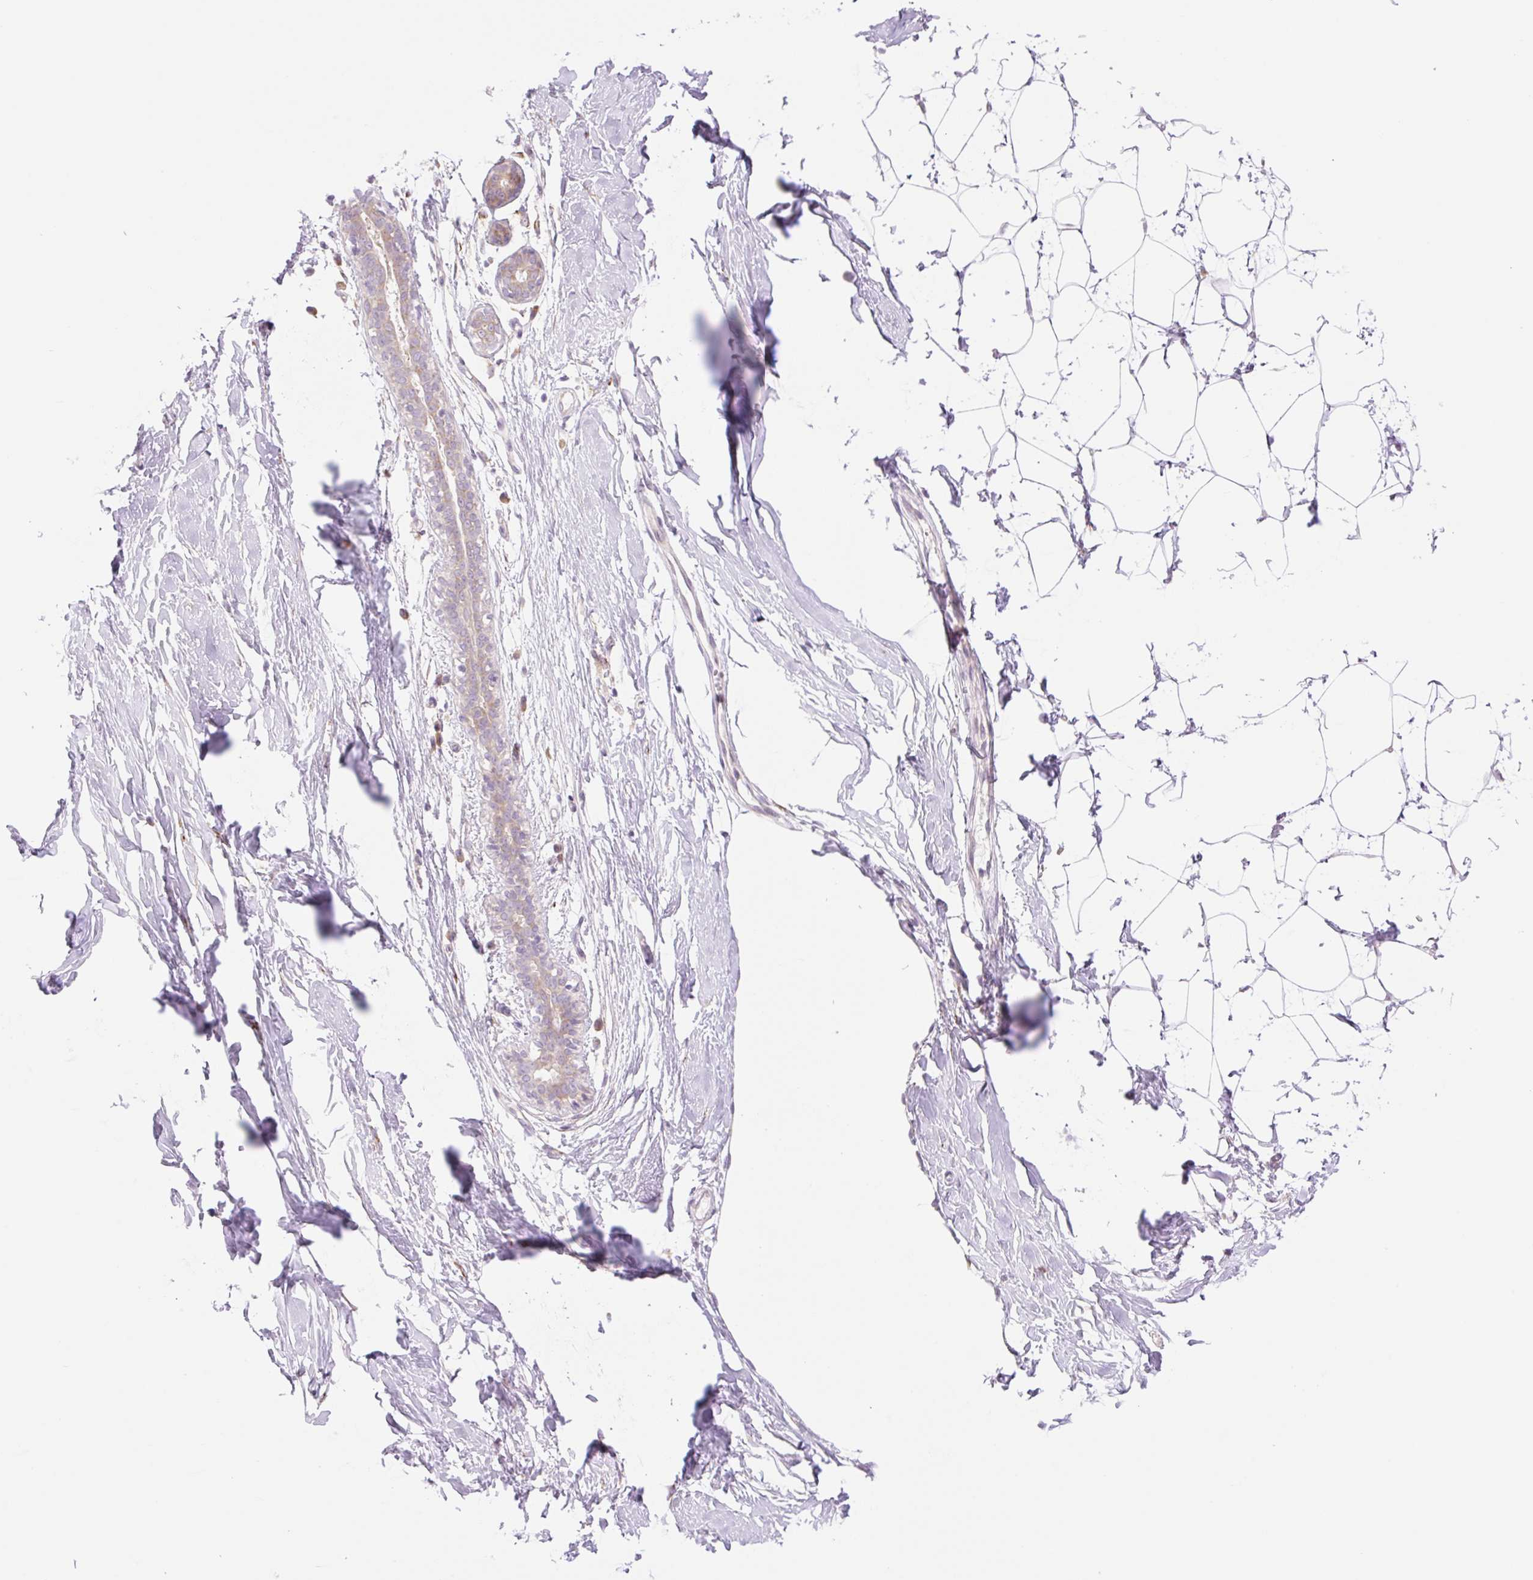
{"staining": {"intensity": "negative", "quantity": "none", "location": "none"}, "tissue": "breast", "cell_type": "Adipocytes", "image_type": "normal", "snomed": [{"axis": "morphology", "description": "Normal tissue, NOS"}, {"axis": "topography", "description": "Breast"}], "caption": "The histopathology image reveals no significant expression in adipocytes of breast. (DAB IHC with hematoxylin counter stain).", "gene": "COL5A1", "patient": {"sex": "female", "age": 27}}